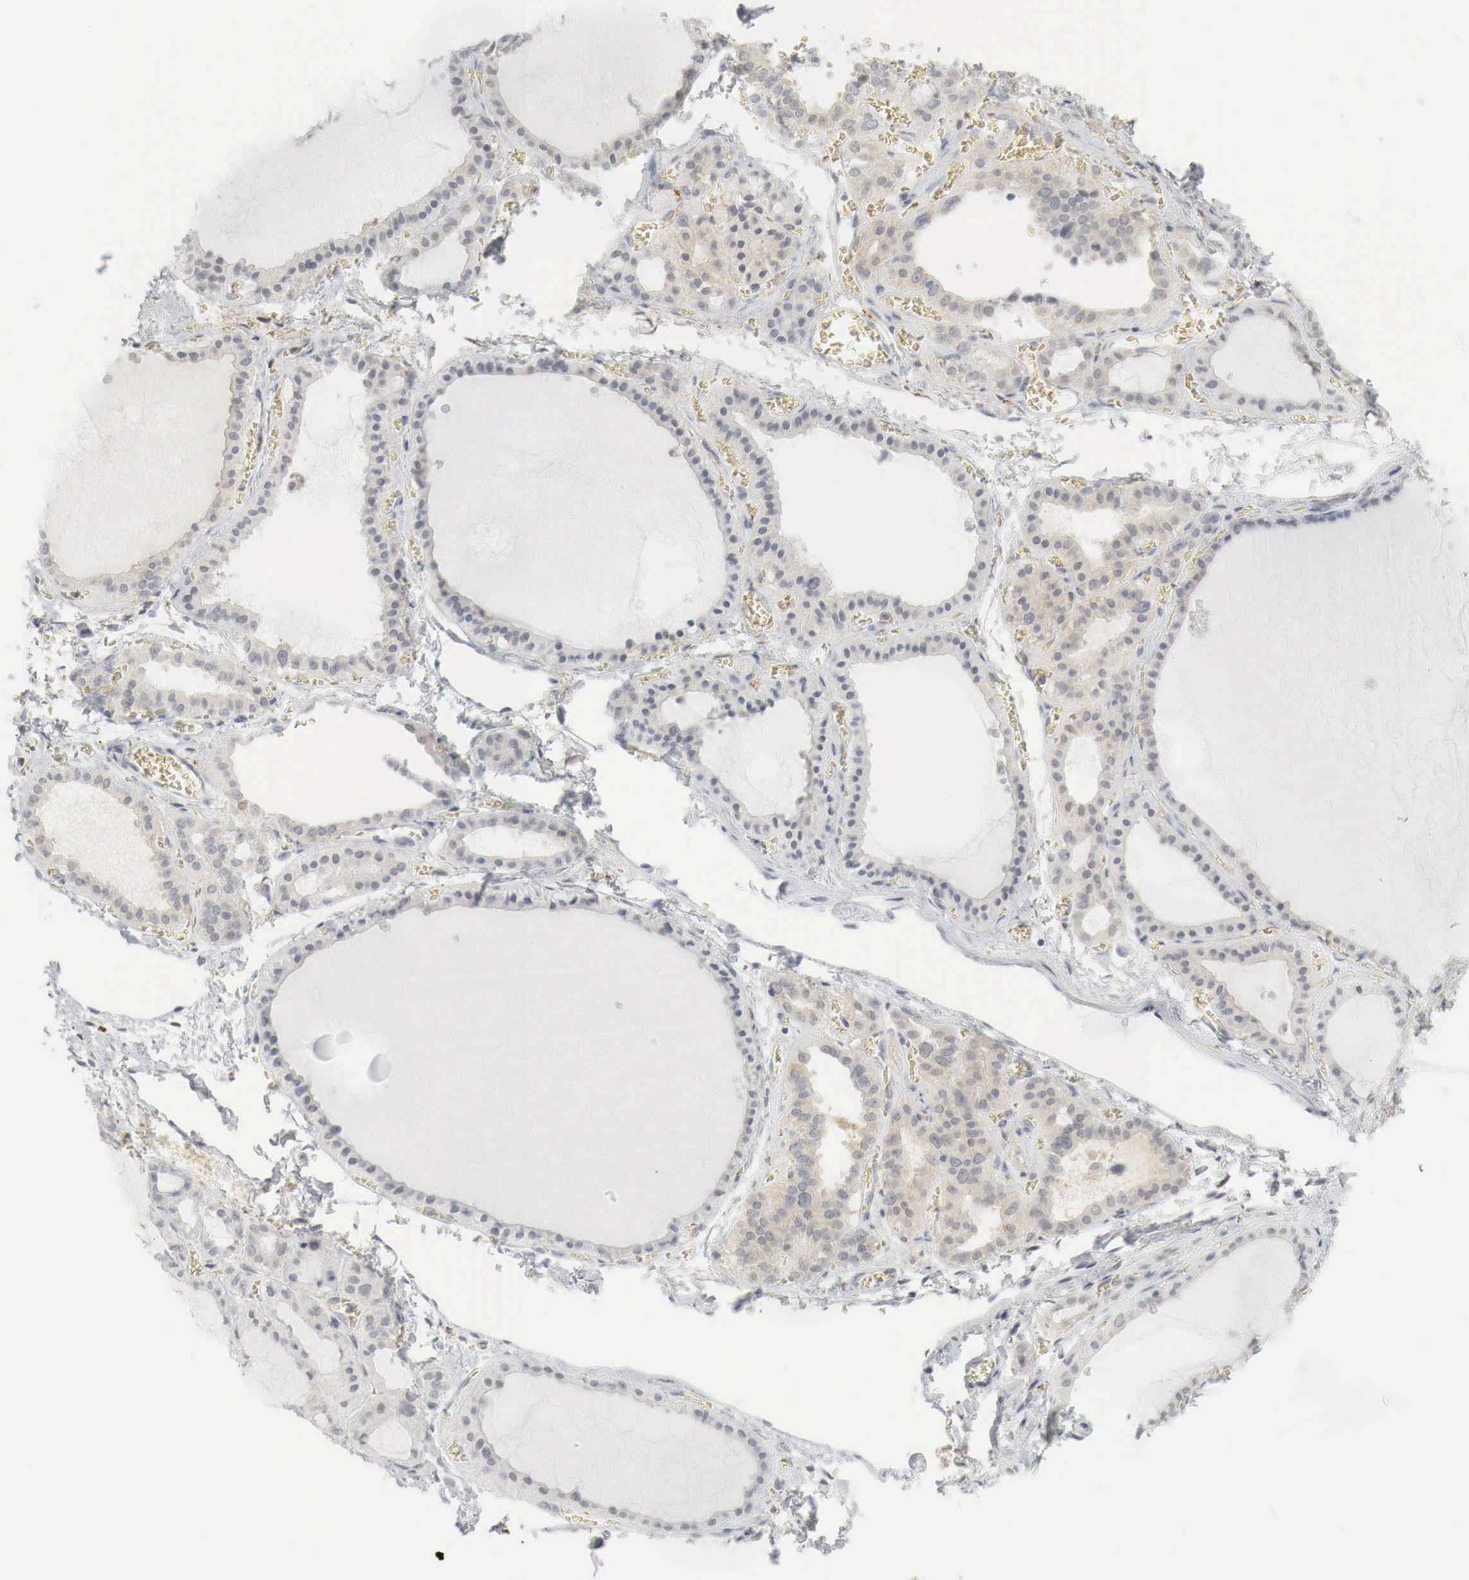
{"staining": {"intensity": "weak", "quantity": "<25%", "location": "cytoplasmic/membranous,nuclear"}, "tissue": "thyroid gland", "cell_type": "Glandular cells", "image_type": "normal", "snomed": [{"axis": "morphology", "description": "Normal tissue, NOS"}, {"axis": "topography", "description": "Thyroid gland"}], "caption": "This micrograph is of normal thyroid gland stained with IHC to label a protein in brown with the nuclei are counter-stained blue. There is no positivity in glandular cells.", "gene": "MYC", "patient": {"sex": "female", "age": 55}}